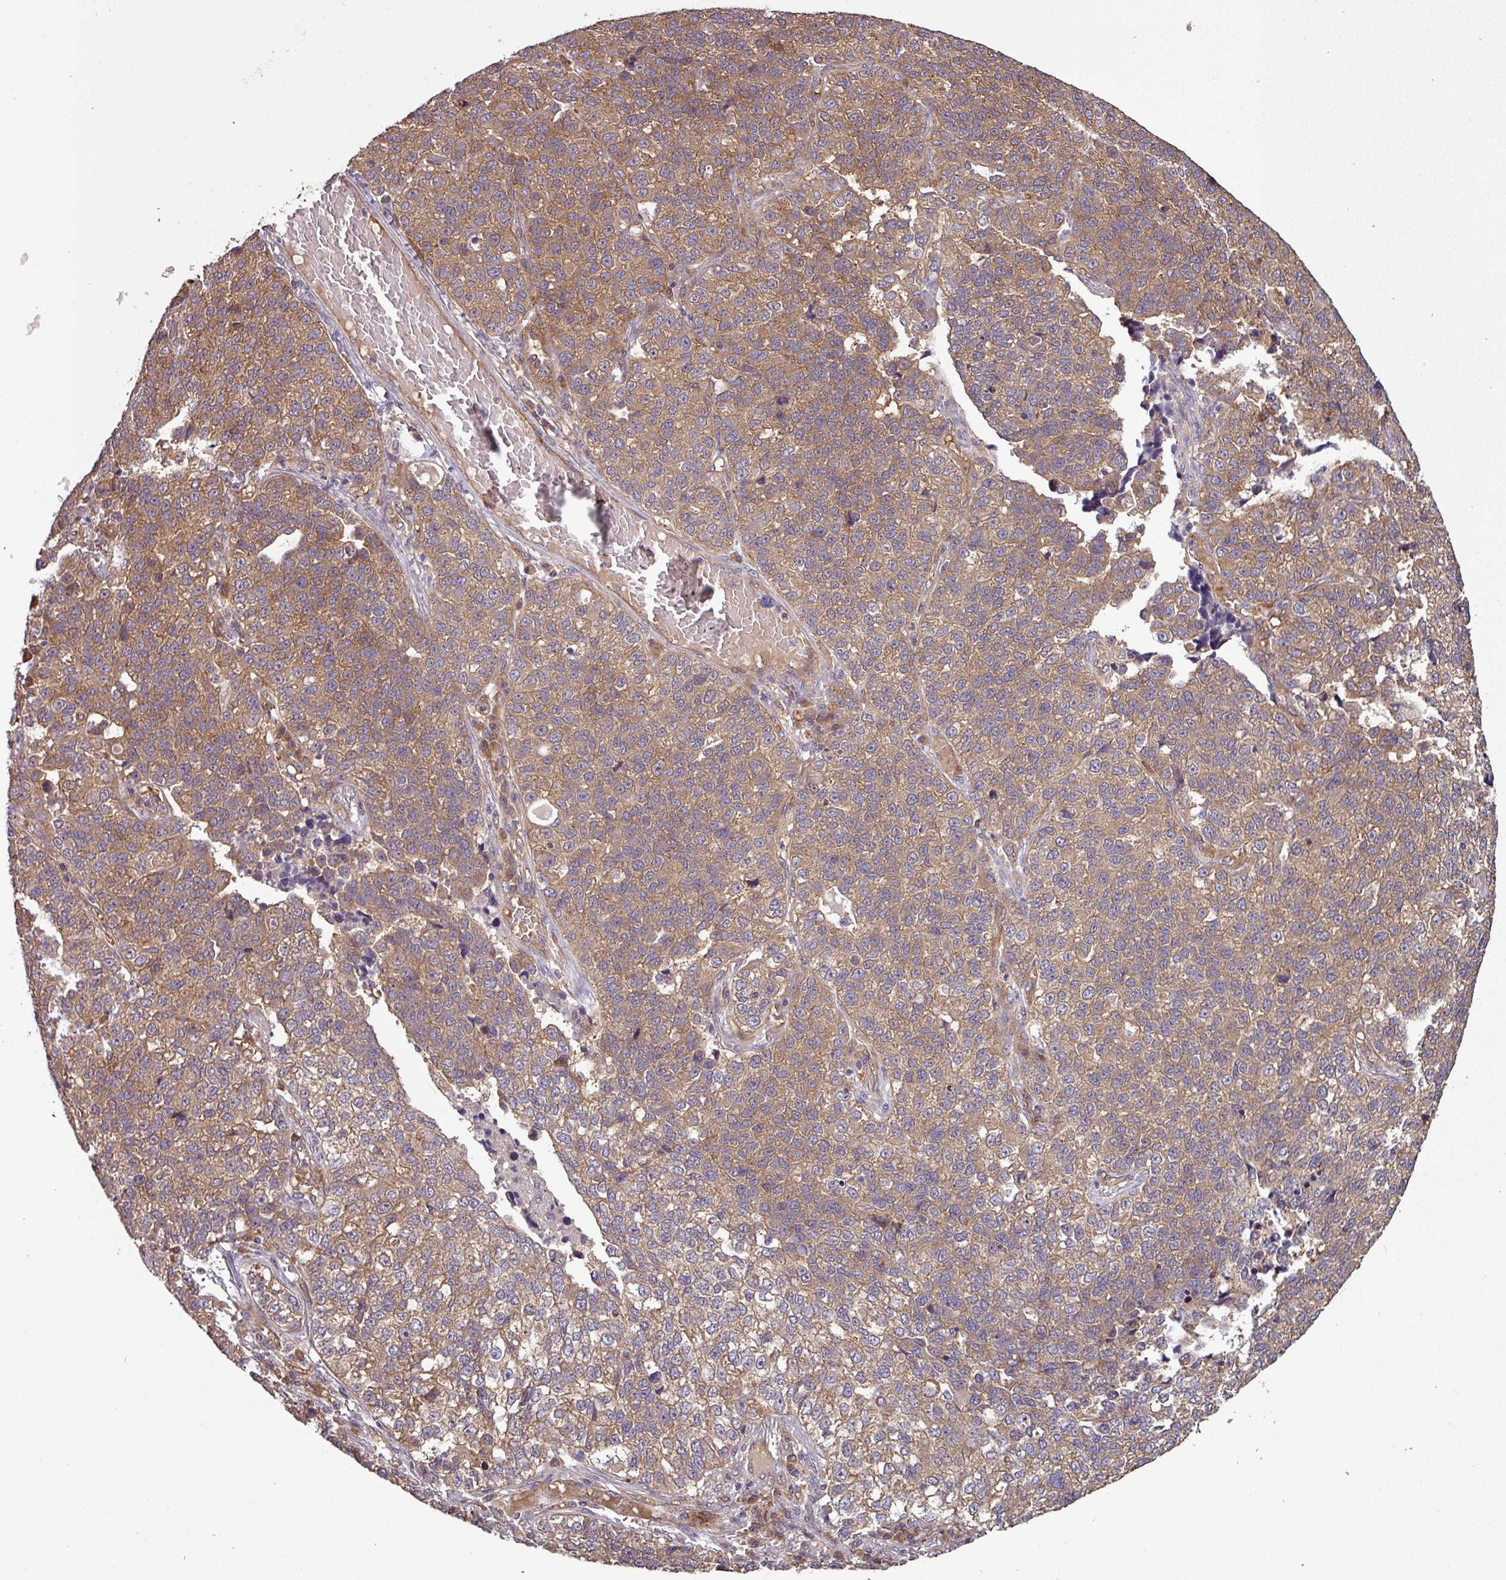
{"staining": {"intensity": "moderate", "quantity": ">75%", "location": "cytoplasmic/membranous"}, "tissue": "lung cancer", "cell_type": "Tumor cells", "image_type": "cancer", "snomed": [{"axis": "morphology", "description": "Adenocarcinoma, NOS"}, {"axis": "topography", "description": "Lung"}], "caption": "A histopathology image of lung adenocarcinoma stained for a protein exhibits moderate cytoplasmic/membranous brown staining in tumor cells. The staining is performed using DAB brown chromogen to label protein expression. The nuclei are counter-stained blue using hematoxylin.", "gene": "SIRPB2", "patient": {"sex": "male", "age": 49}}